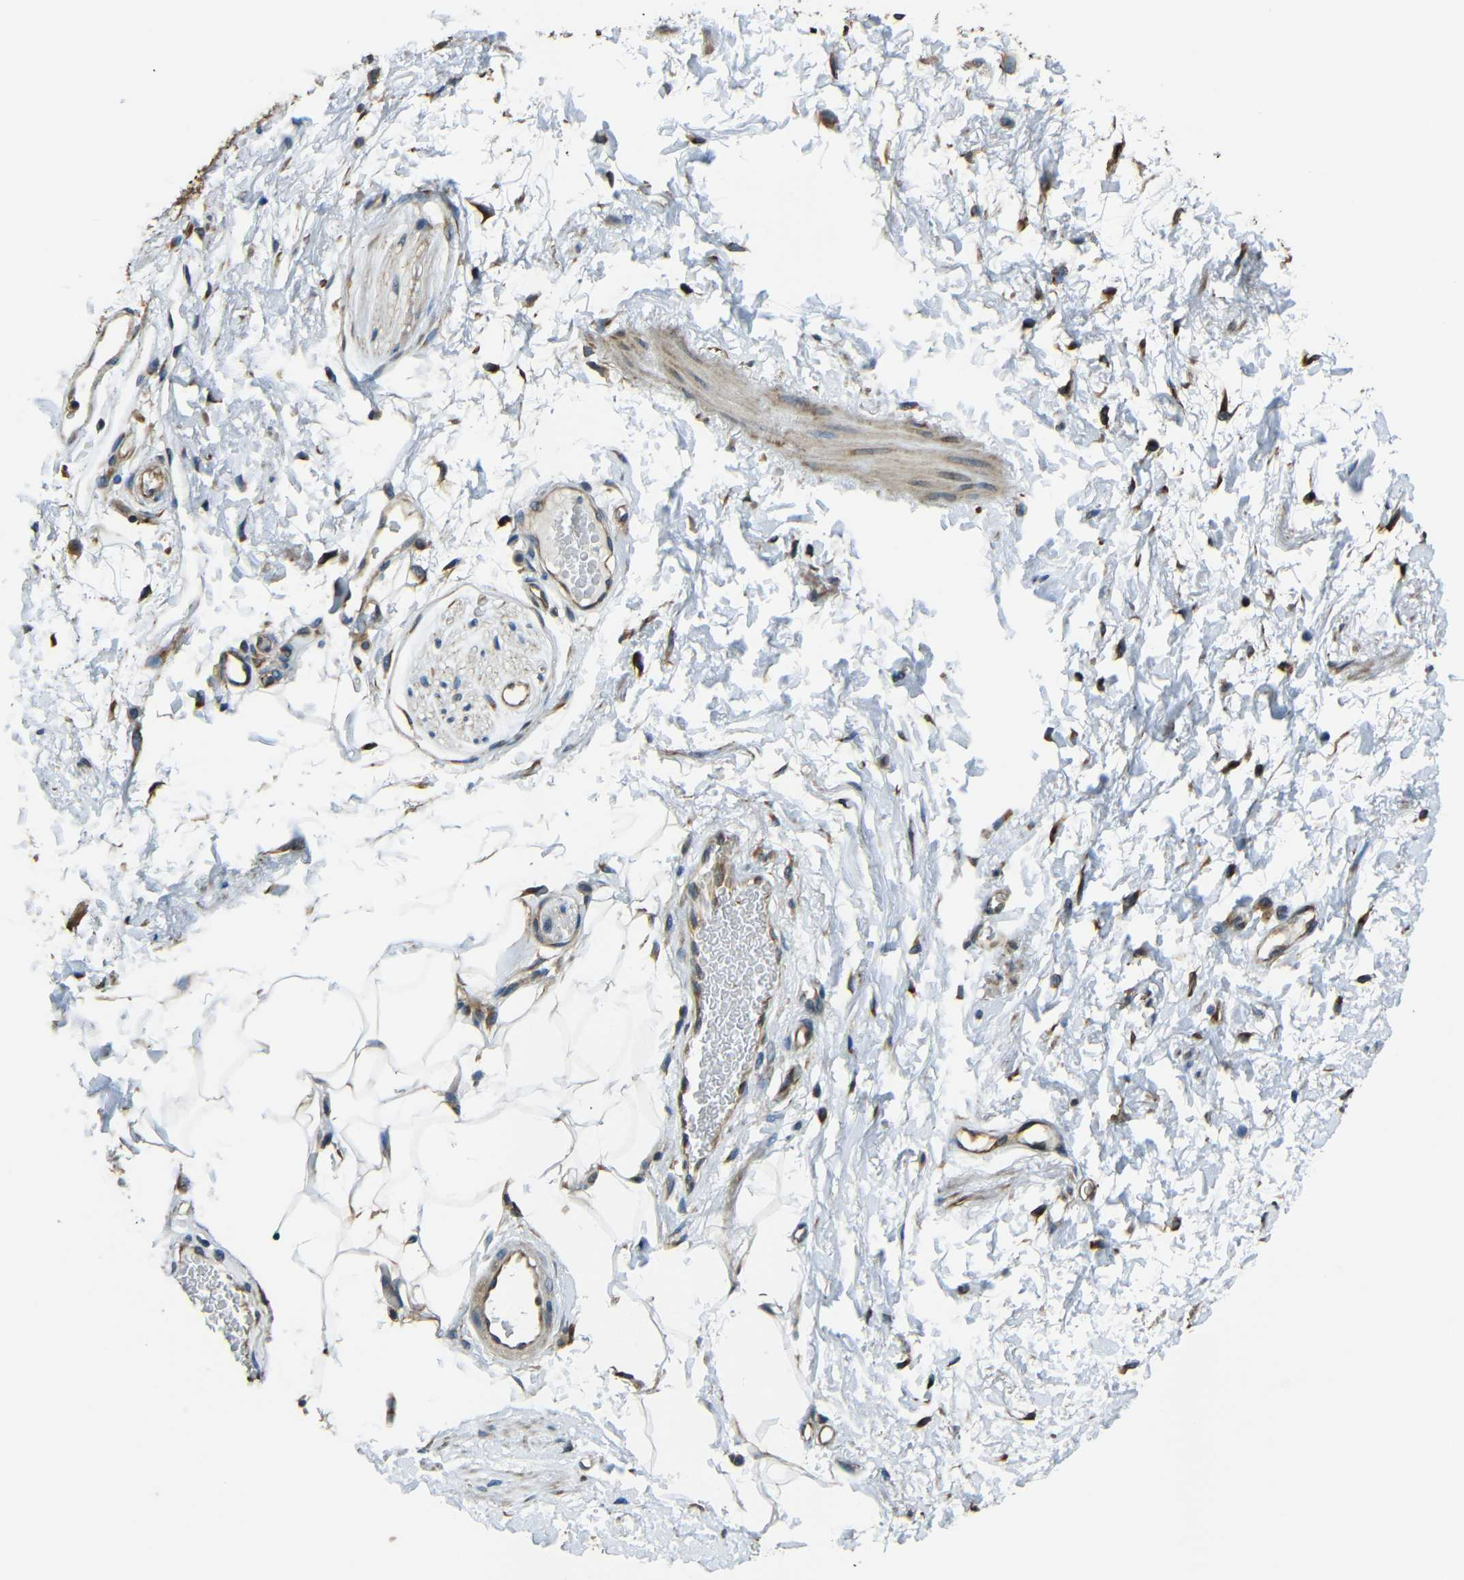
{"staining": {"intensity": "moderate", "quantity": ">75%", "location": "cytoplasmic/membranous"}, "tissue": "adipose tissue", "cell_type": "Adipocytes", "image_type": "normal", "snomed": [{"axis": "morphology", "description": "Normal tissue, NOS"}, {"axis": "topography", "description": "Soft tissue"}, {"axis": "topography", "description": "Peripheral nerve tissue"}], "caption": "Protein analysis of normal adipose tissue reveals moderate cytoplasmic/membranous positivity in about >75% of adipocytes. (DAB IHC, brown staining for protein, blue staining for nuclei).", "gene": "VAPB", "patient": {"sex": "female", "age": 71}}